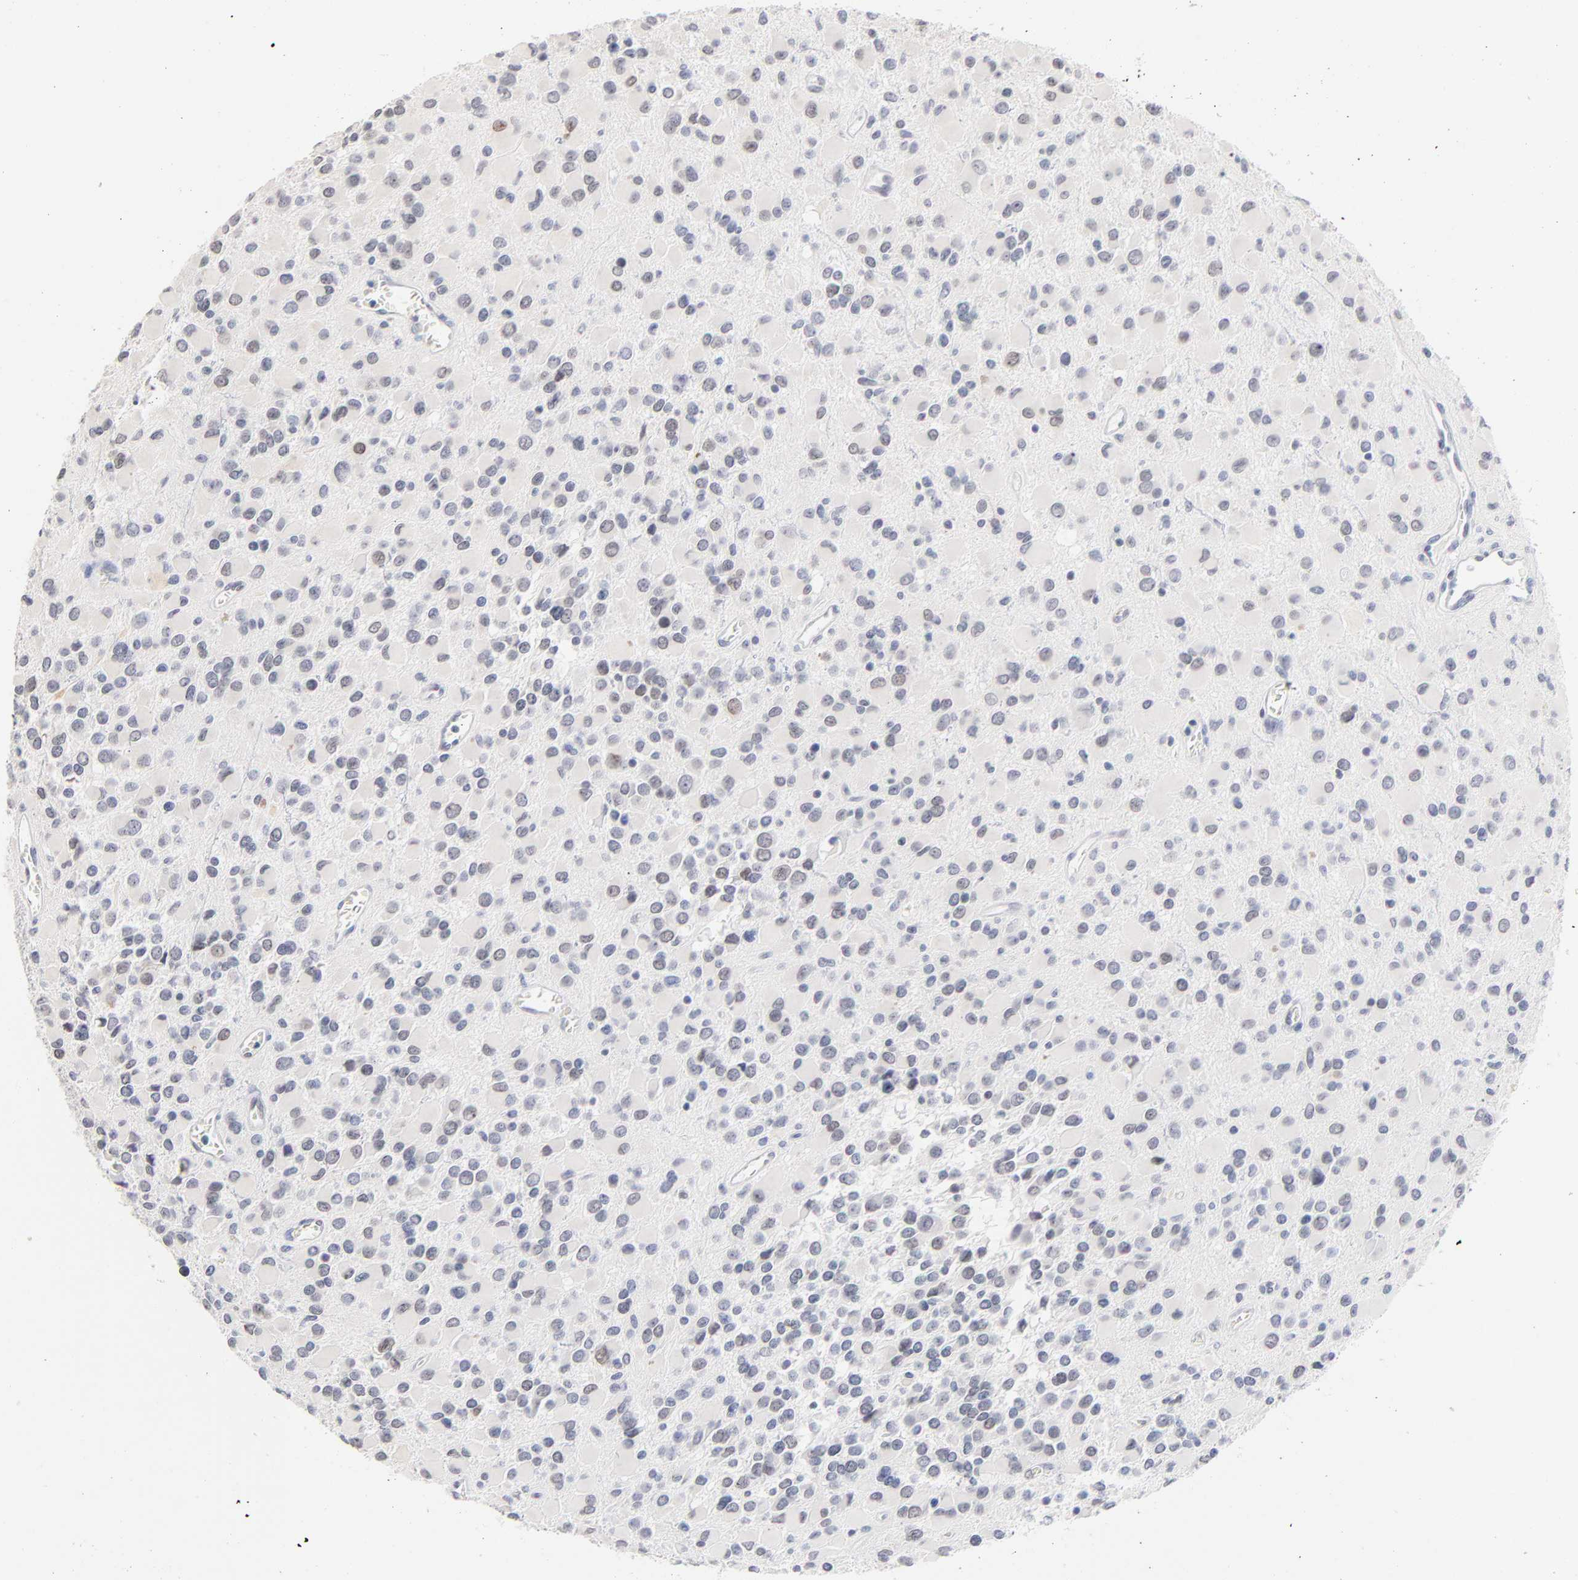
{"staining": {"intensity": "weak", "quantity": "<25%", "location": "nuclear"}, "tissue": "glioma", "cell_type": "Tumor cells", "image_type": "cancer", "snomed": [{"axis": "morphology", "description": "Glioma, malignant, Low grade"}, {"axis": "topography", "description": "Brain"}], "caption": "The IHC histopathology image has no significant expression in tumor cells of glioma tissue.", "gene": "ORC2", "patient": {"sex": "male", "age": 42}}